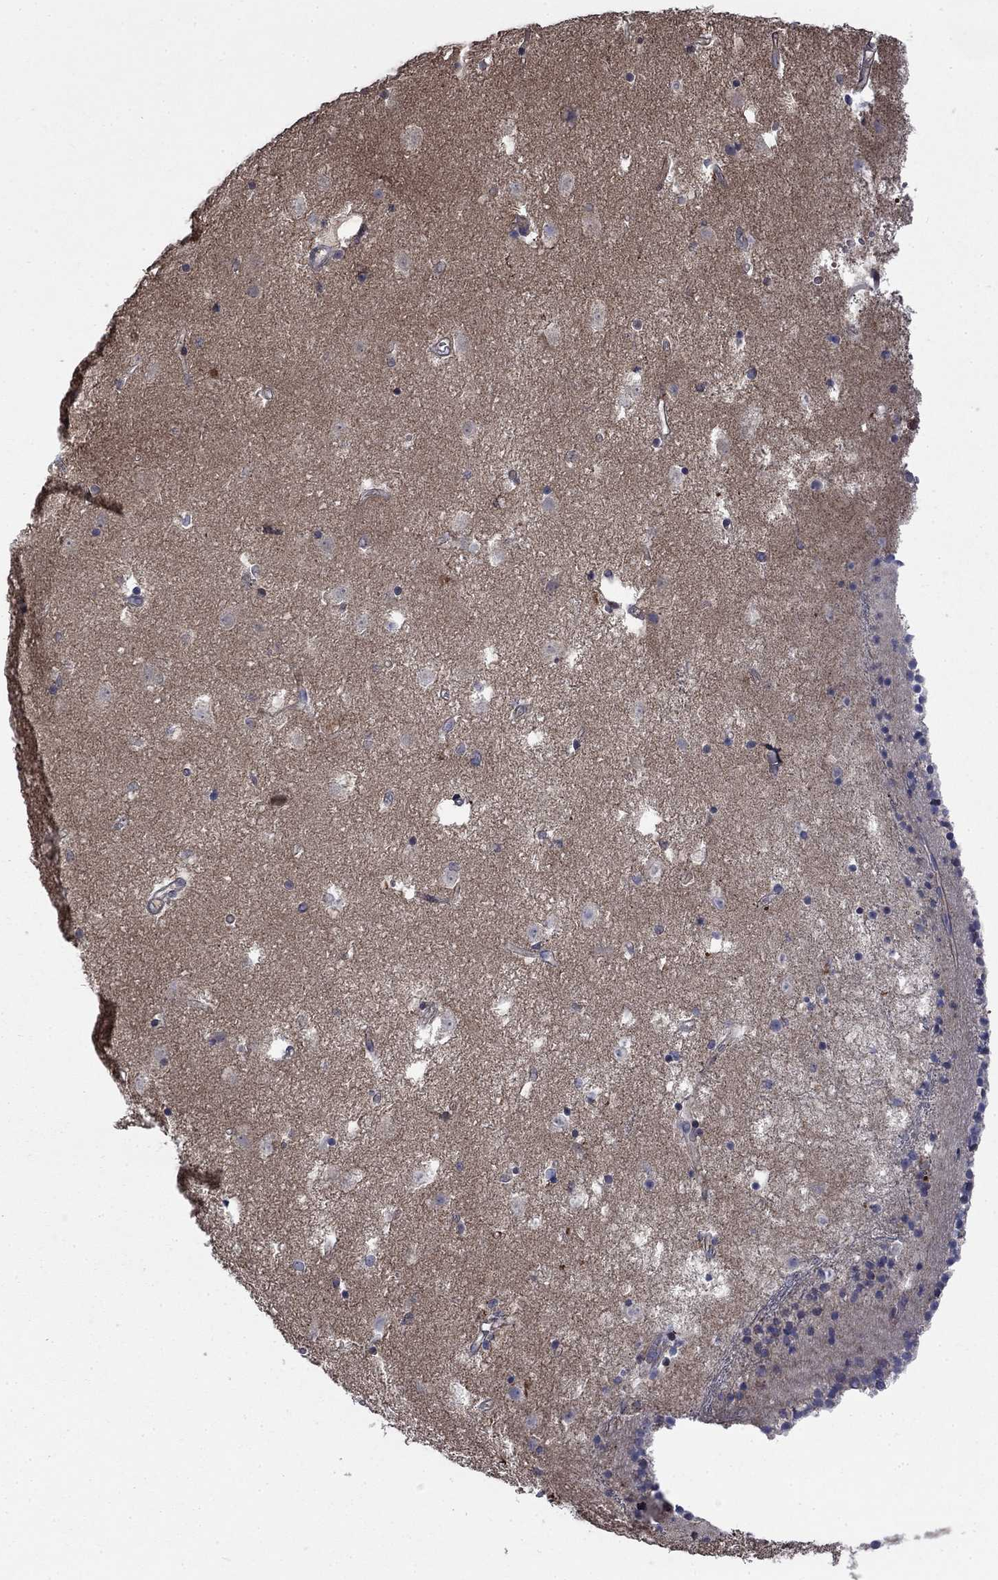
{"staining": {"intensity": "negative", "quantity": "none", "location": "none"}, "tissue": "caudate", "cell_type": "Glial cells", "image_type": "normal", "snomed": [{"axis": "morphology", "description": "Normal tissue, NOS"}, {"axis": "topography", "description": "Lateral ventricle wall"}], "caption": "IHC image of normal human caudate stained for a protein (brown), which exhibits no positivity in glial cells.", "gene": "PDZD2", "patient": {"sex": "female", "age": 71}}